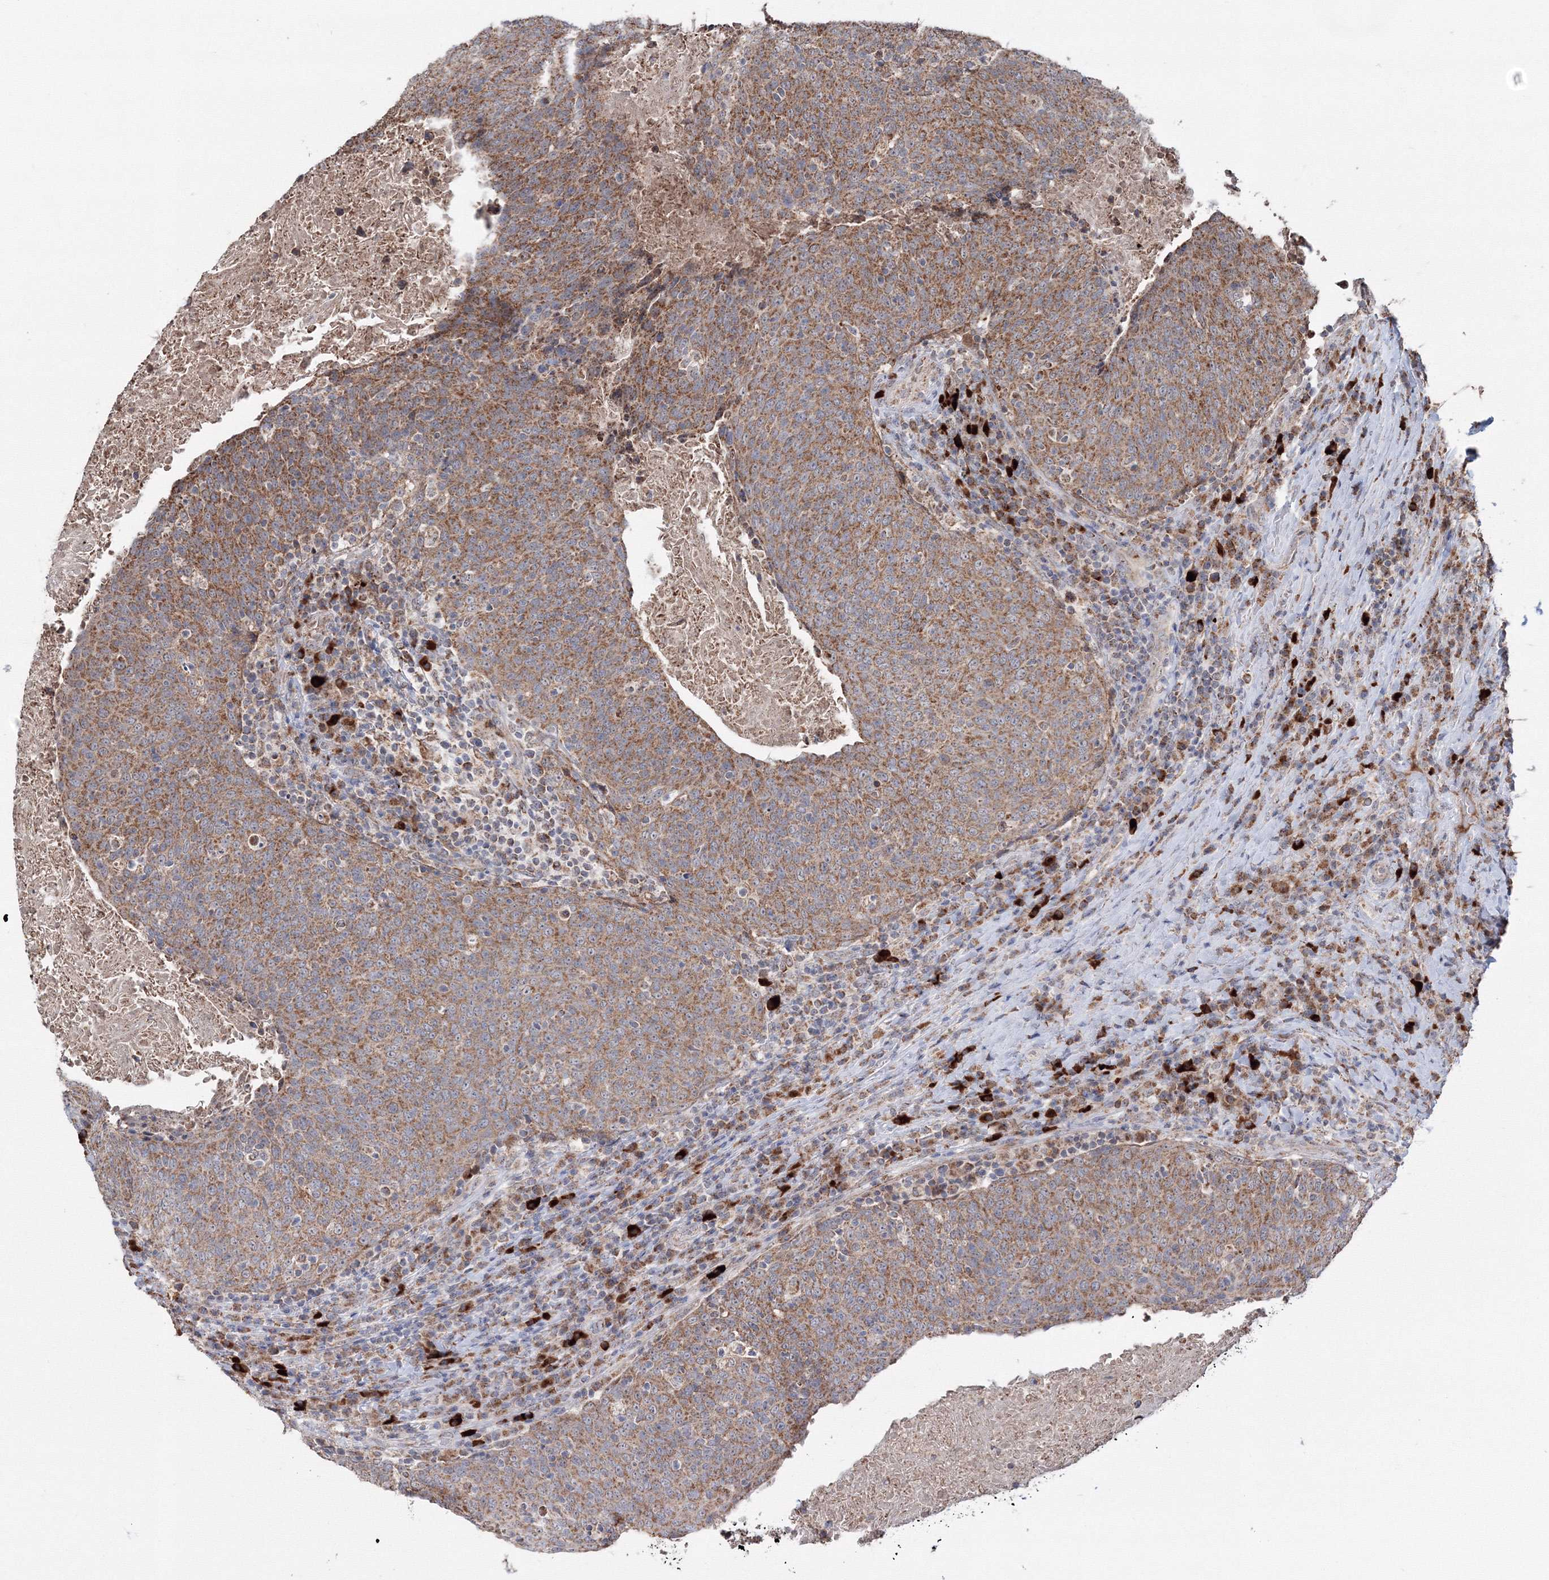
{"staining": {"intensity": "moderate", "quantity": ">75%", "location": "cytoplasmic/membranous"}, "tissue": "head and neck cancer", "cell_type": "Tumor cells", "image_type": "cancer", "snomed": [{"axis": "morphology", "description": "Squamous cell carcinoma, NOS"}, {"axis": "morphology", "description": "Squamous cell carcinoma, metastatic, NOS"}, {"axis": "topography", "description": "Lymph node"}, {"axis": "topography", "description": "Head-Neck"}], "caption": "Head and neck squamous cell carcinoma stained with IHC demonstrates moderate cytoplasmic/membranous expression in about >75% of tumor cells. Immunohistochemistry stains the protein in brown and the nuclei are stained blue.", "gene": "PEX13", "patient": {"sex": "male", "age": 62}}